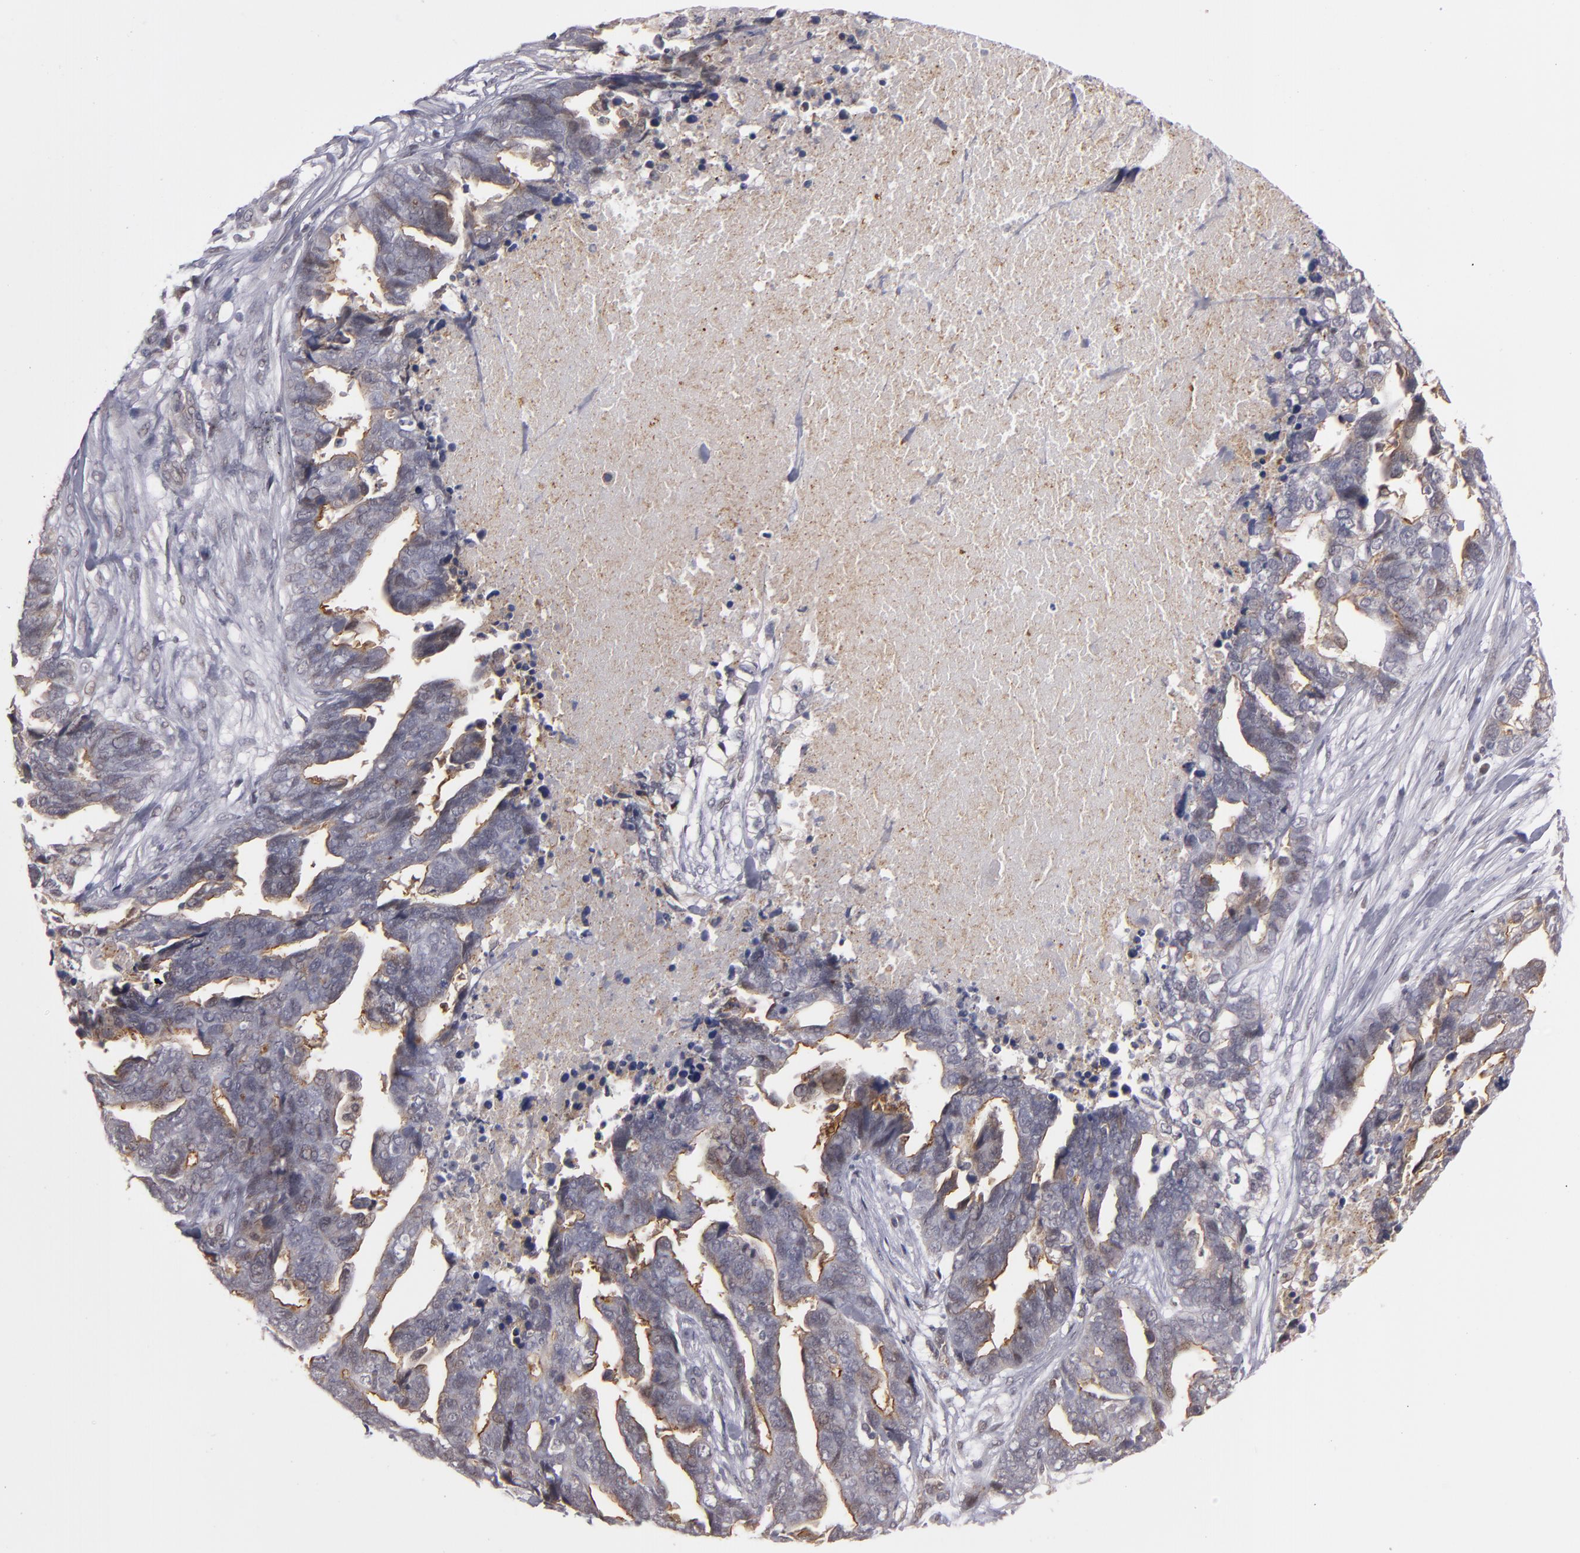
{"staining": {"intensity": "weak", "quantity": "25%-75%", "location": "nuclear"}, "tissue": "ovarian cancer", "cell_type": "Tumor cells", "image_type": "cancer", "snomed": [{"axis": "morphology", "description": "Normal tissue, NOS"}, {"axis": "morphology", "description": "Cystadenocarcinoma, serous, NOS"}, {"axis": "topography", "description": "Fallopian tube"}, {"axis": "topography", "description": "Ovary"}], "caption": "Serous cystadenocarcinoma (ovarian) stained for a protein (brown) displays weak nuclear positive expression in about 25%-75% of tumor cells.", "gene": "STX3", "patient": {"sex": "female", "age": 56}}